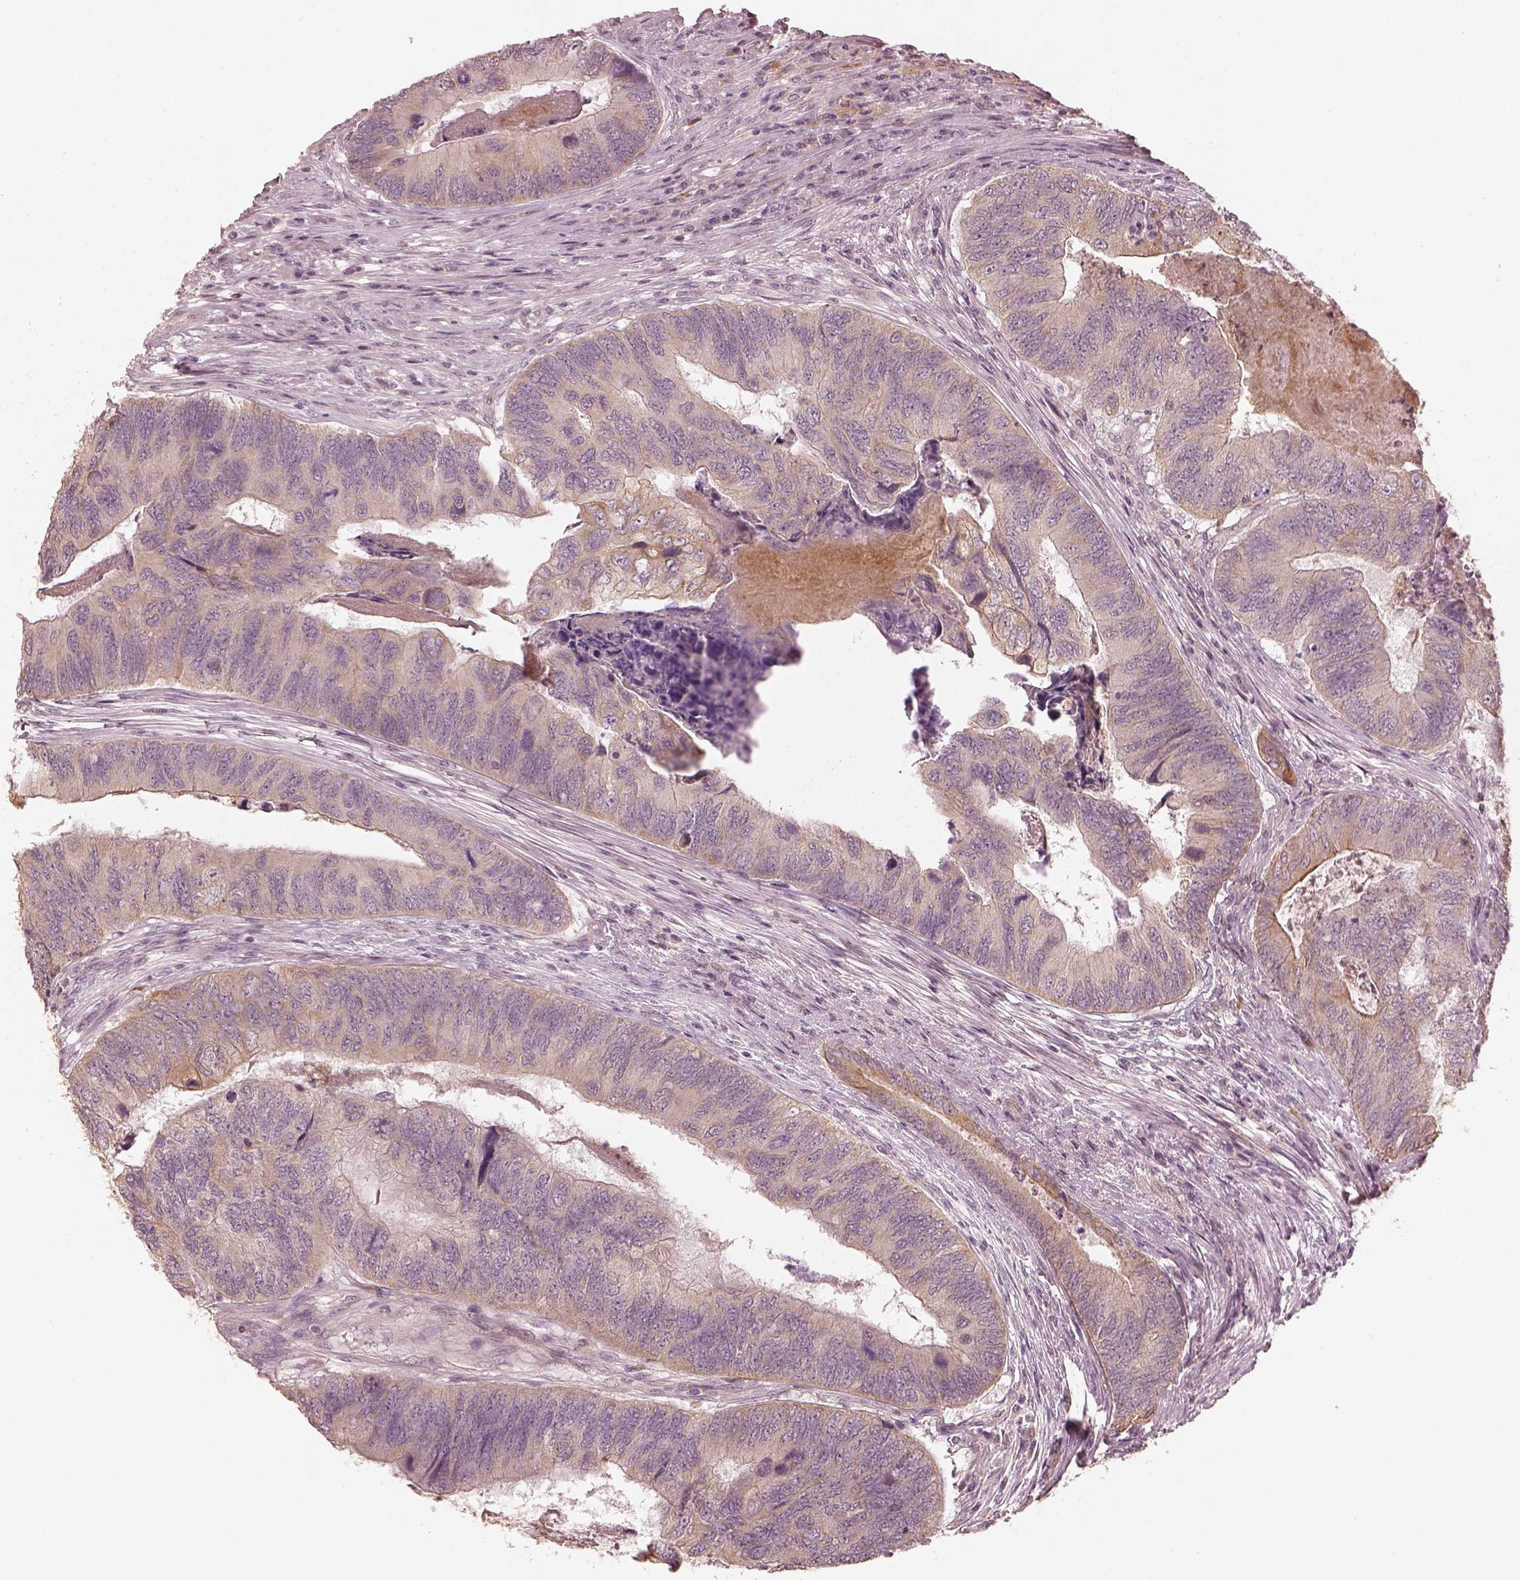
{"staining": {"intensity": "negative", "quantity": "none", "location": "none"}, "tissue": "colorectal cancer", "cell_type": "Tumor cells", "image_type": "cancer", "snomed": [{"axis": "morphology", "description": "Adenocarcinoma, NOS"}, {"axis": "topography", "description": "Colon"}], "caption": "IHC photomicrograph of neoplastic tissue: adenocarcinoma (colorectal) stained with DAB reveals no significant protein positivity in tumor cells.", "gene": "SLC25A46", "patient": {"sex": "female", "age": 67}}